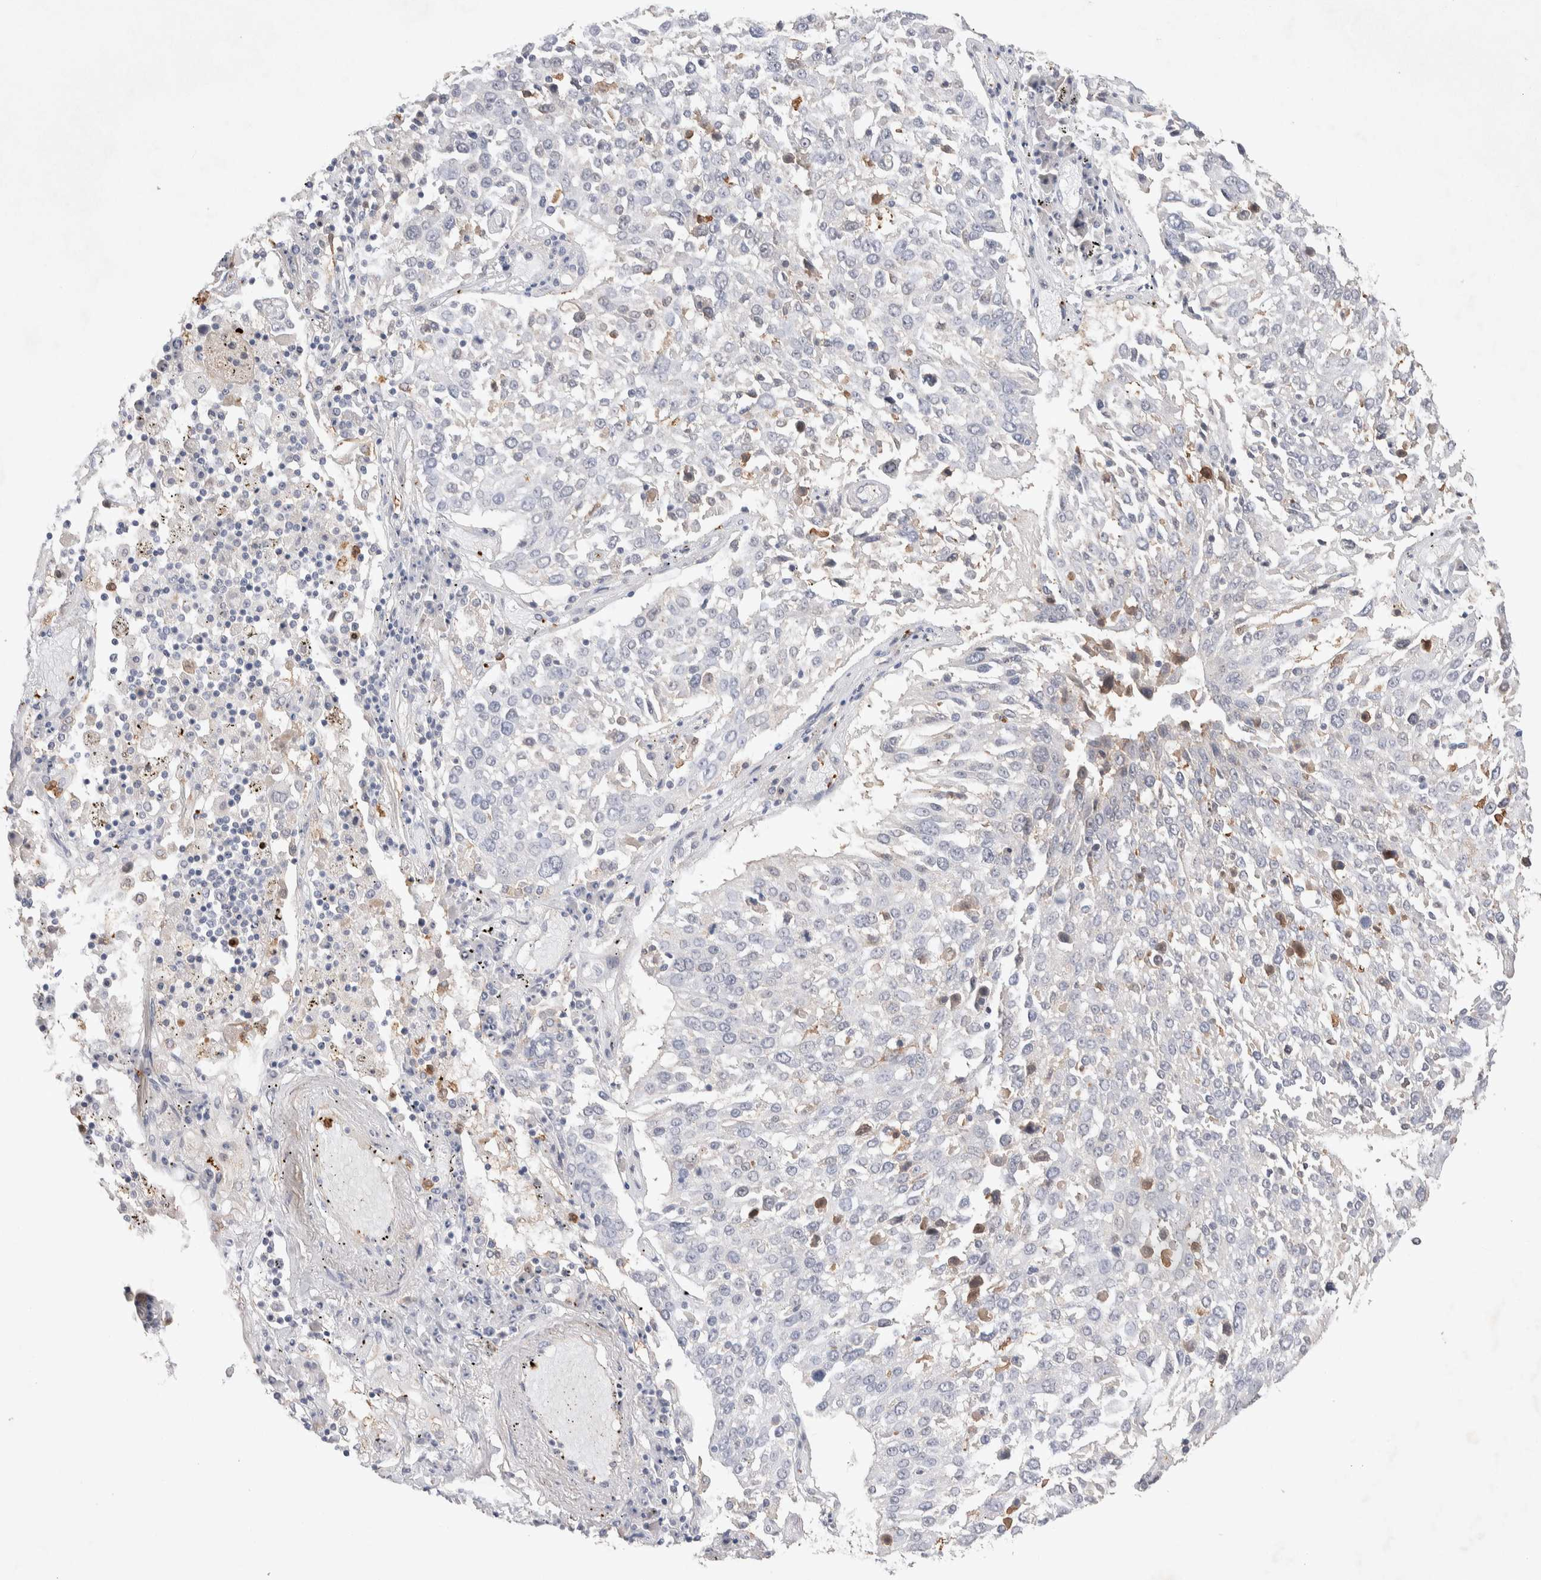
{"staining": {"intensity": "negative", "quantity": "none", "location": "none"}, "tissue": "lung cancer", "cell_type": "Tumor cells", "image_type": "cancer", "snomed": [{"axis": "morphology", "description": "Squamous cell carcinoma, NOS"}, {"axis": "topography", "description": "Lung"}], "caption": "Immunohistochemistry photomicrograph of human lung squamous cell carcinoma stained for a protein (brown), which exhibits no positivity in tumor cells. (Brightfield microscopy of DAB (3,3'-diaminobenzidine) immunohistochemistry at high magnification).", "gene": "FFAR2", "patient": {"sex": "male", "age": 65}}